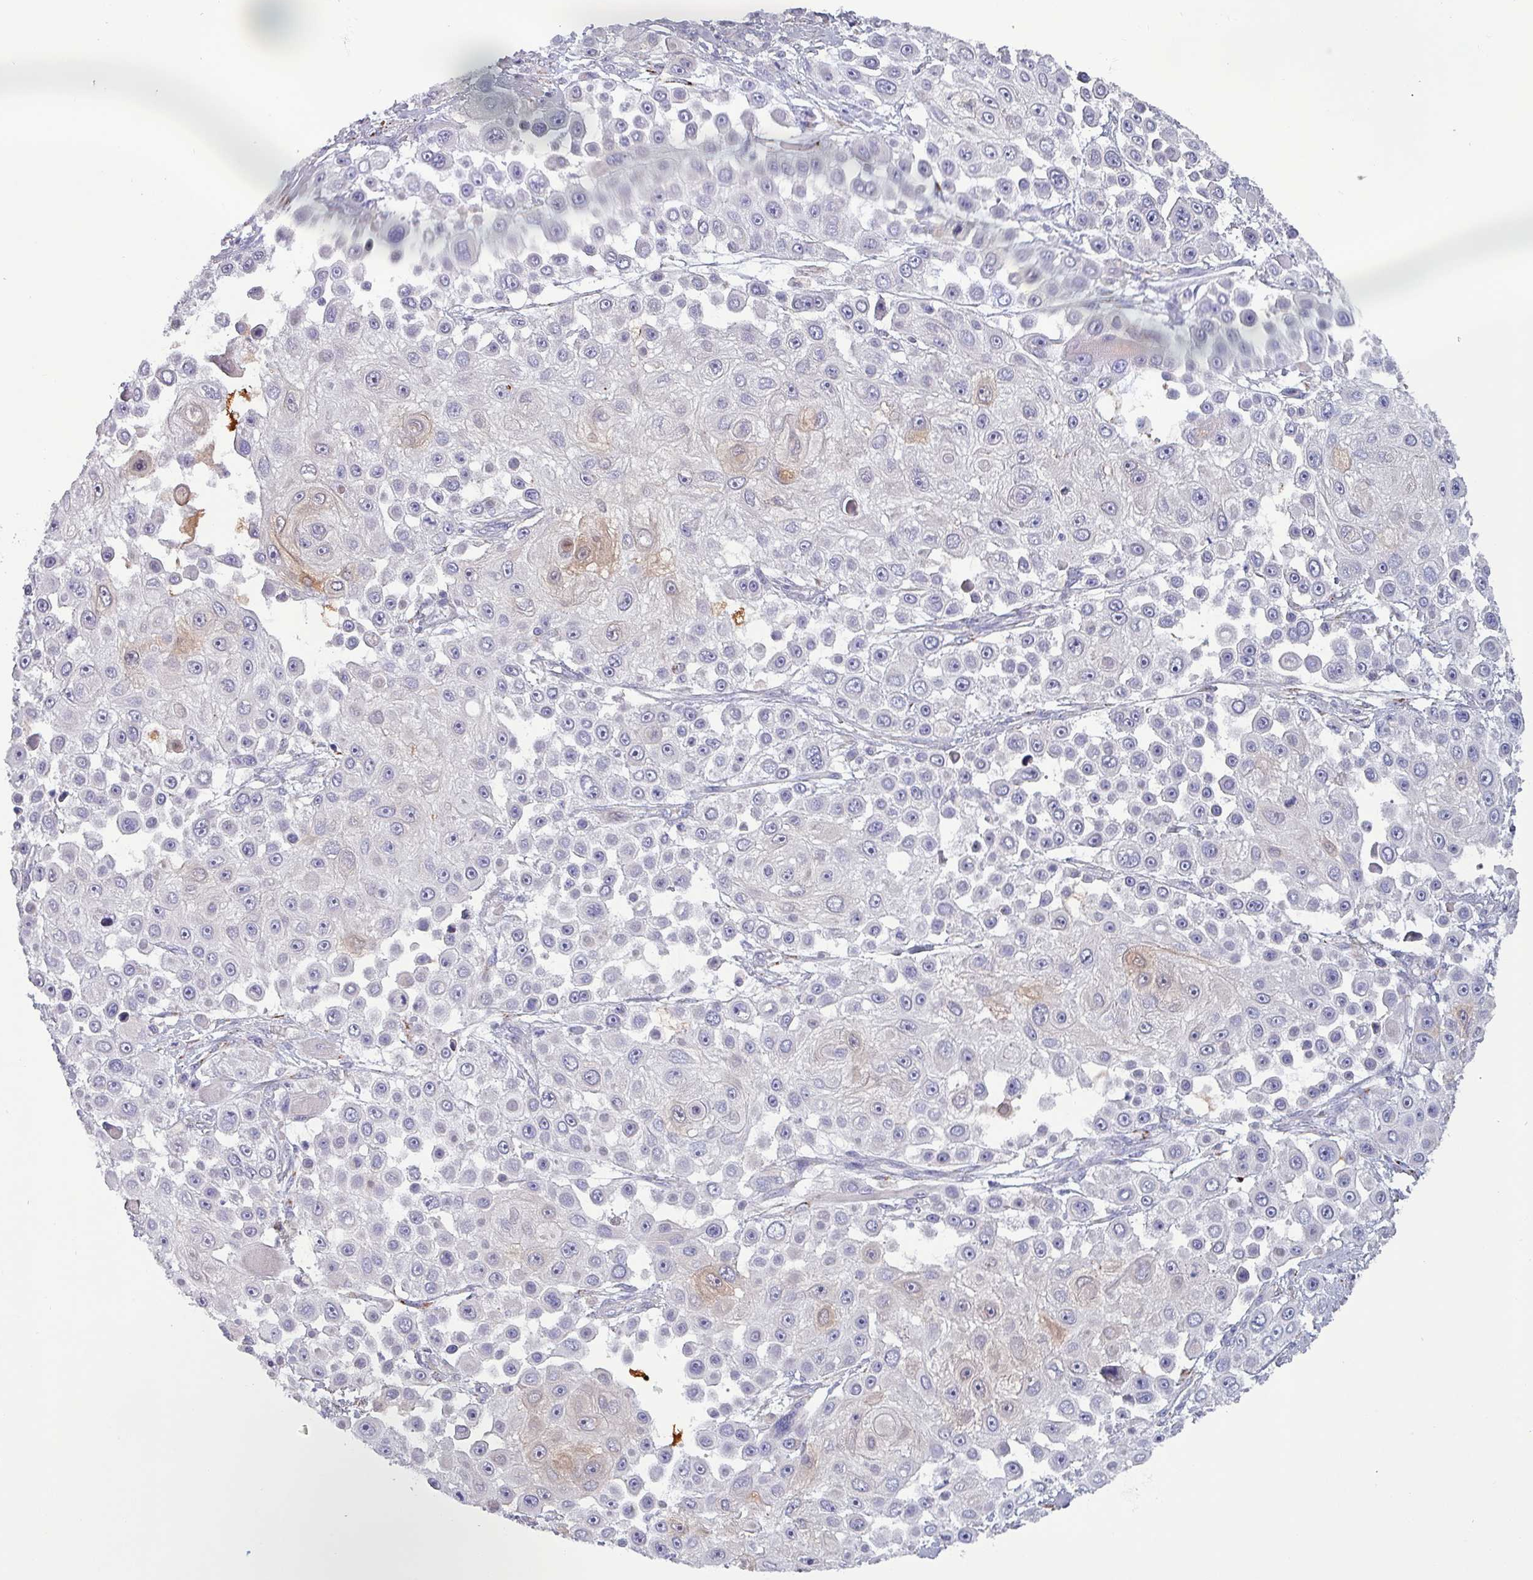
{"staining": {"intensity": "negative", "quantity": "none", "location": "none"}, "tissue": "skin cancer", "cell_type": "Tumor cells", "image_type": "cancer", "snomed": [{"axis": "morphology", "description": "Squamous cell carcinoma, NOS"}, {"axis": "topography", "description": "Skin"}], "caption": "Micrograph shows no significant protein expression in tumor cells of skin cancer (squamous cell carcinoma).", "gene": "HSD3B7", "patient": {"sex": "male", "age": 67}}